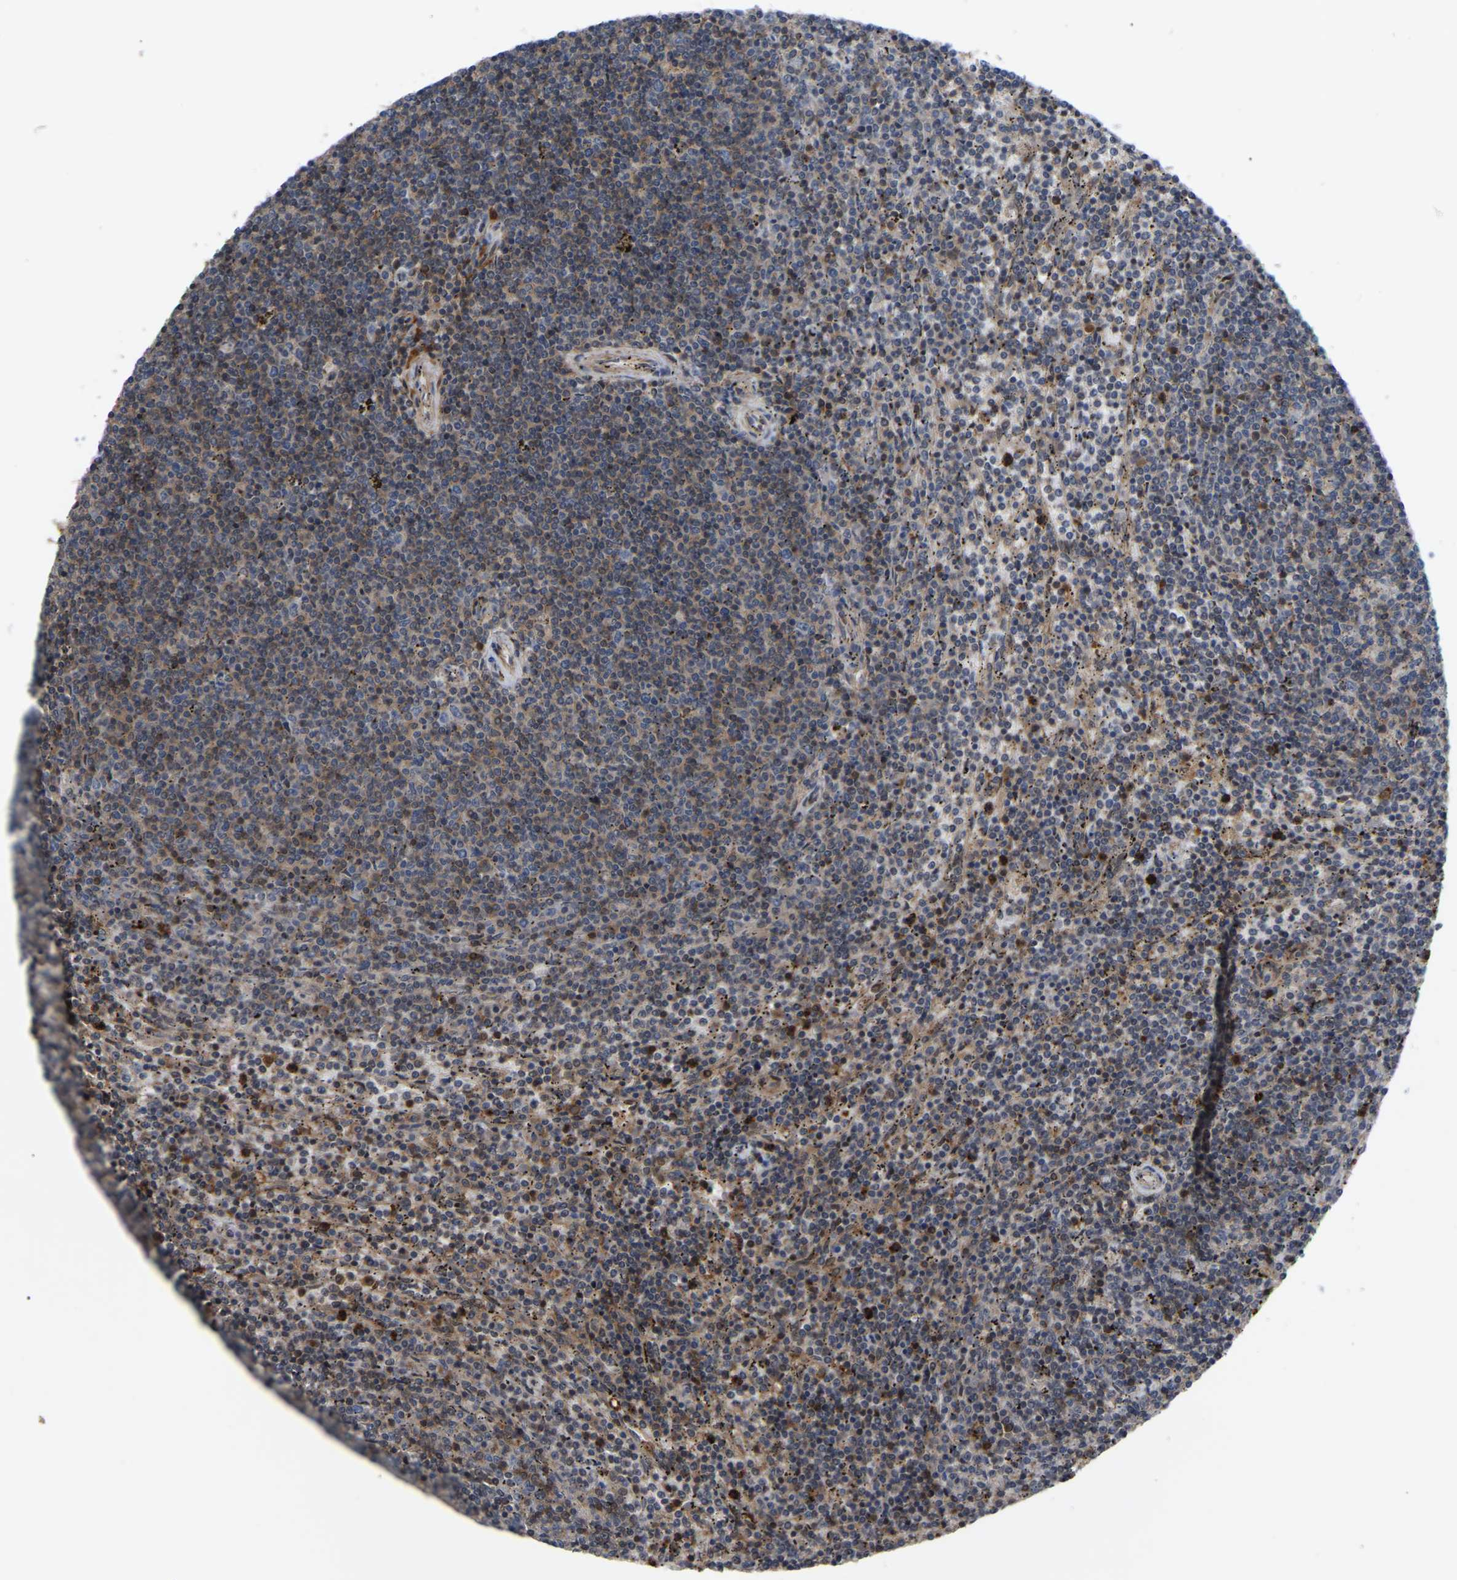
{"staining": {"intensity": "weak", "quantity": ">75%", "location": "cytoplasmic/membranous"}, "tissue": "lymphoma", "cell_type": "Tumor cells", "image_type": "cancer", "snomed": [{"axis": "morphology", "description": "Malignant lymphoma, non-Hodgkin's type, Low grade"}, {"axis": "topography", "description": "Spleen"}], "caption": "IHC (DAB (3,3'-diaminobenzidine)) staining of low-grade malignant lymphoma, non-Hodgkin's type reveals weak cytoplasmic/membranous protein staining in about >75% of tumor cells. Nuclei are stained in blue.", "gene": "CIT", "patient": {"sex": "female", "age": 50}}